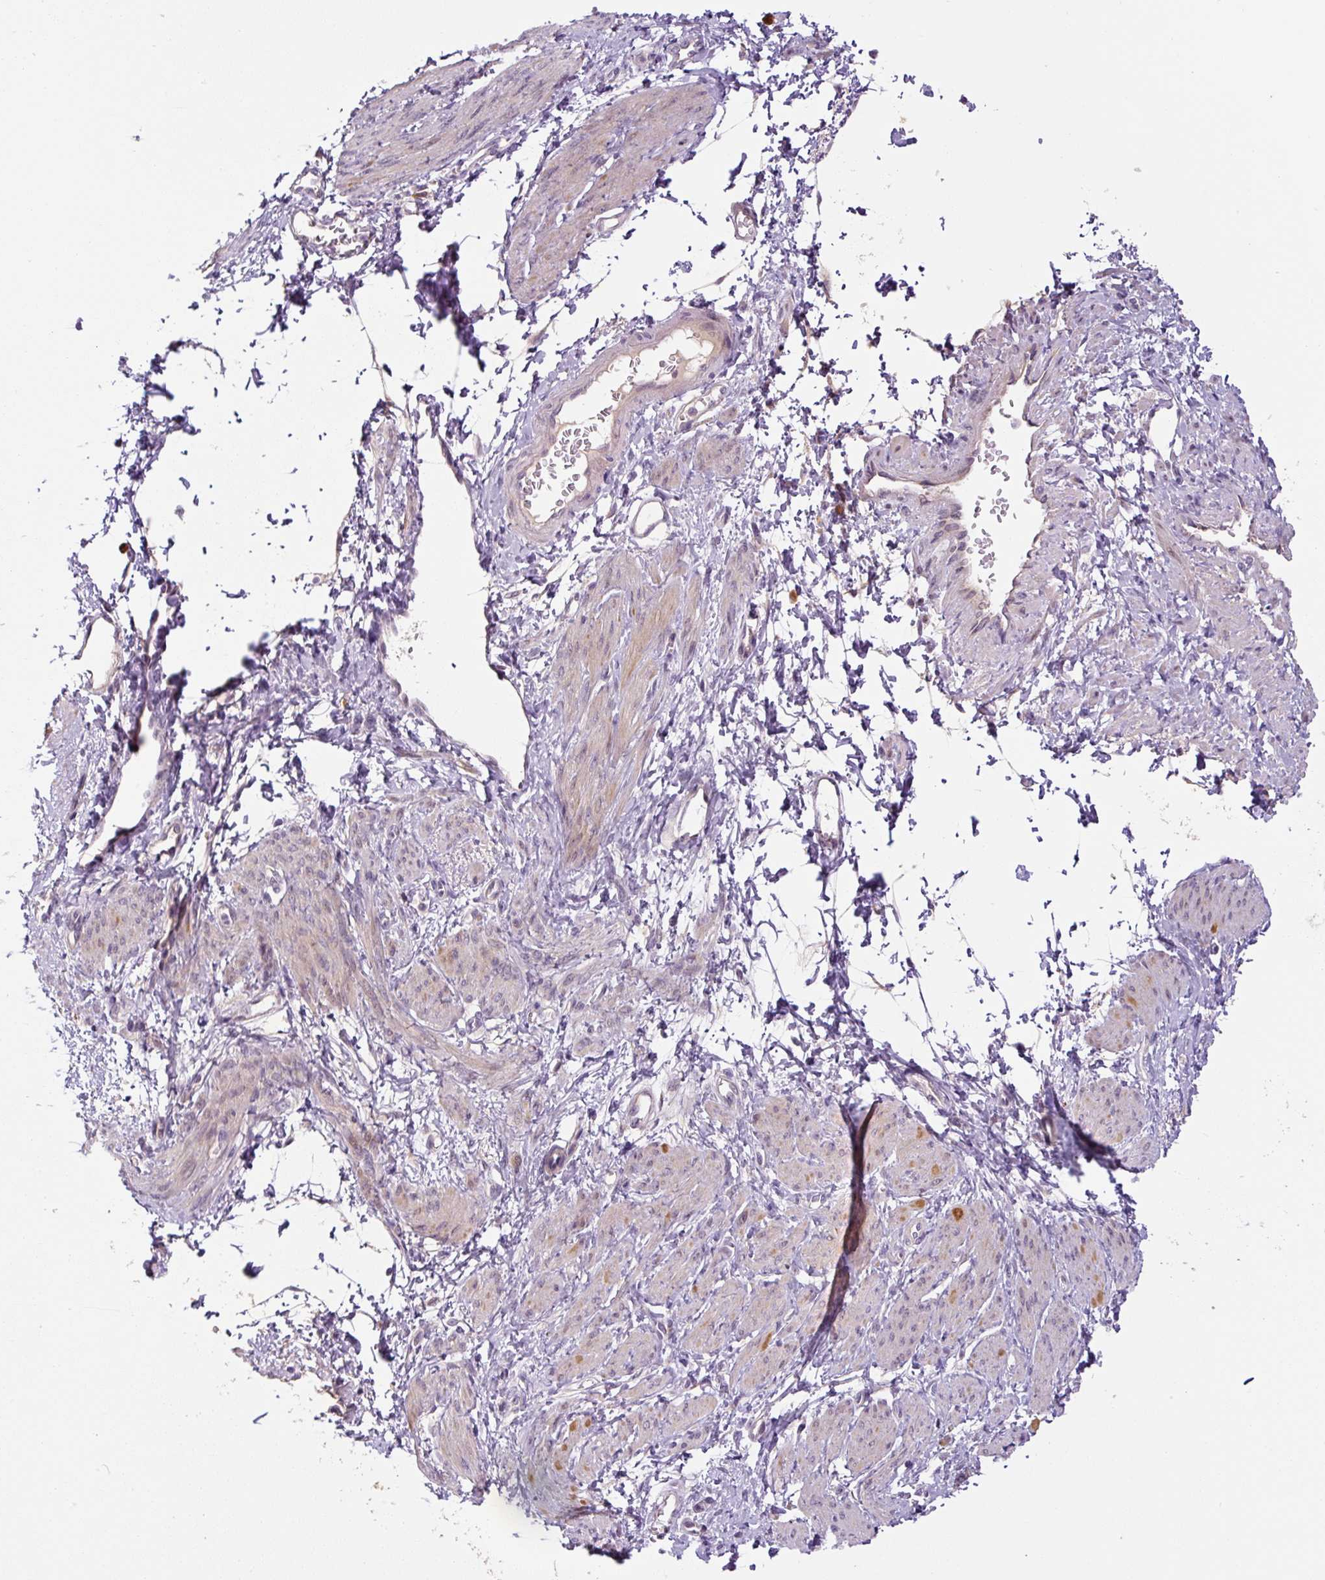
{"staining": {"intensity": "negative", "quantity": "none", "location": "none"}, "tissue": "smooth muscle", "cell_type": "Smooth muscle cells", "image_type": "normal", "snomed": [{"axis": "morphology", "description": "Normal tissue, NOS"}, {"axis": "topography", "description": "Smooth muscle"}, {"axis": "topography", "description": "Uterus"}], "caption": "Protein analysis of benign smooth muscle displays no significant positivity in smooth muscle cells.", "gene": "PRKAA2", "patient": {"sex": "female", "age": 39}}